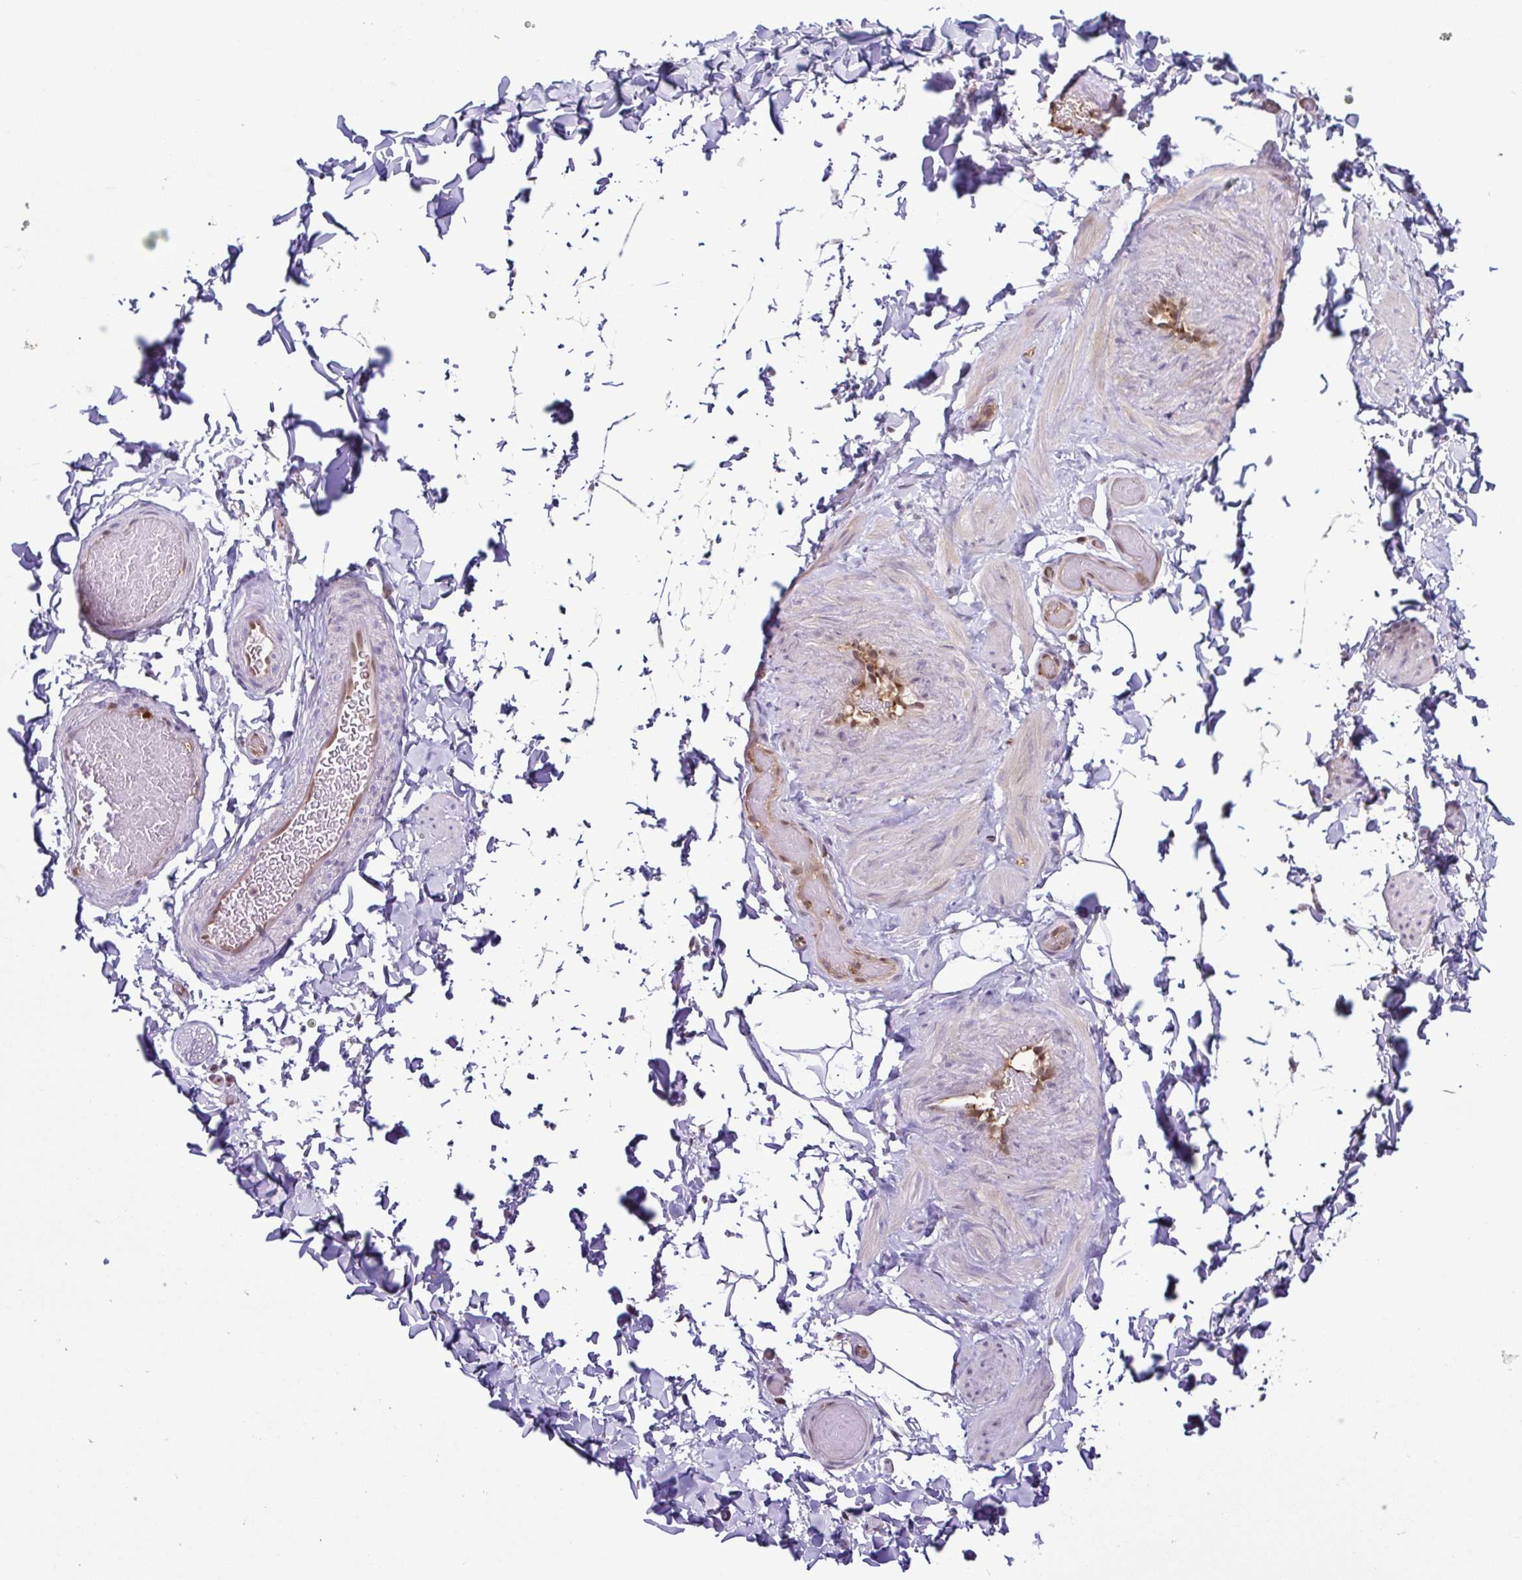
{"staining": {"intensity": "negative", "quantity": "none", "location": "none"}, "tissue": "adipose tissue", "cell_type": "Adipocytes", "image_type": "normal", "snomed": [{"axis": "morphology", "description": "Normal tissue, NOS"}, {"axis": "topography", "description": "Soft tissue"}, {"axis": "topography", "description": "Adipose tissue"}, {"axis": "topography", "description": "Vascular tissue"}, {"axis": "topography", "description": "Peripheral nerve tissue"}], "caption": "Immunohistochemistry (IHC) of unremarkable human adipose tissue exhibits no staining in adipocytes. The staining was performed using DAB (3,3'-diaminobenzidine) to visualize the protein expression in brown, while the nuclei were stained in blue with hematoxylin (Magnification: 20x).", "gene": "PSMB9", "patient": {"sex": "male", "age": 29}}